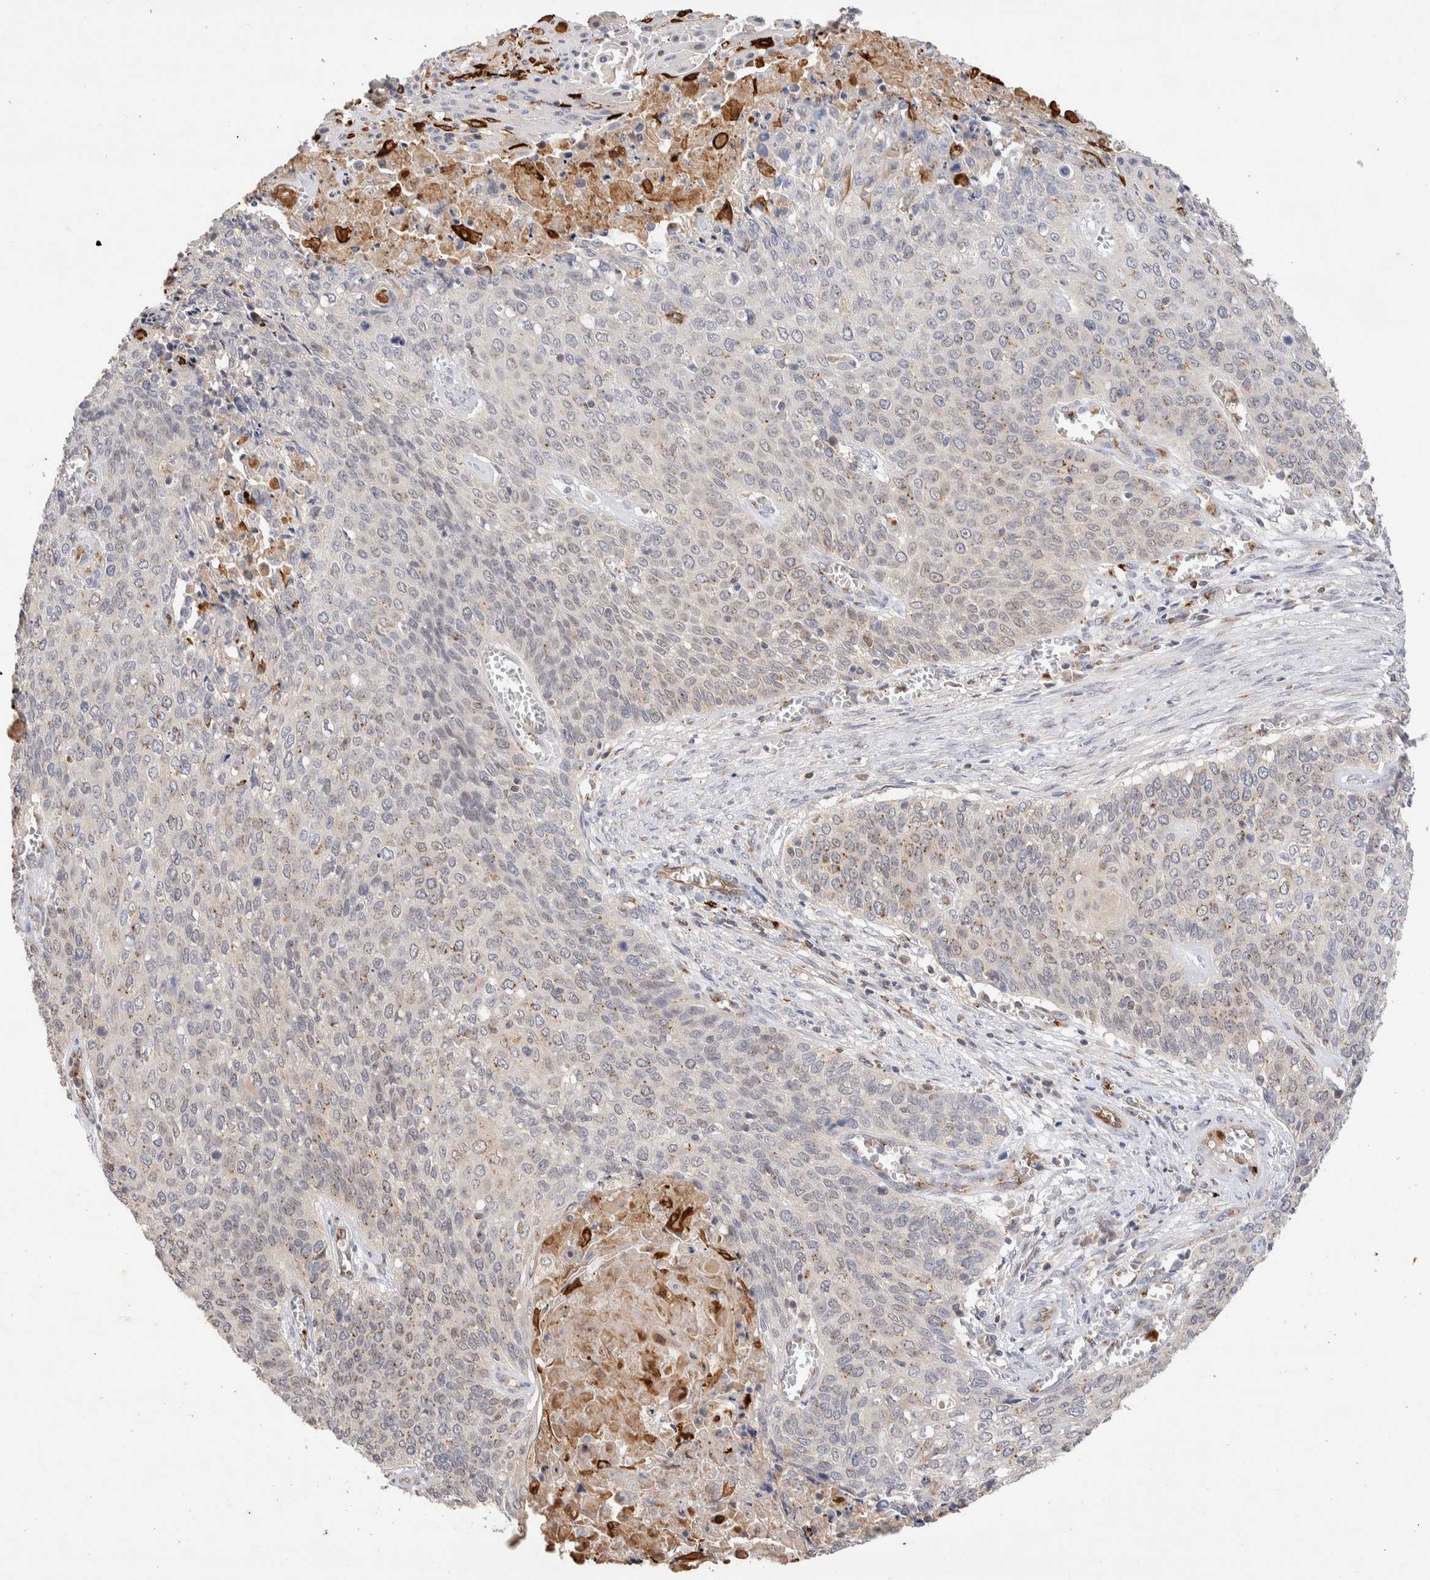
{"staining": {"intensity": "weak", "quantity": "<25%", "location": "cytoplasmic/membranous"}, "tissue": "cervical cancer", "cell_type": "Tumor cells", "image_type": "cancer", "snomed": [{"axis": "morphology", "description": "Squamous cell carcinoma, NOS"}, {"axis": "topography", "description": "Cervix"}], "caption": "A photomicrograph of human cervical cancer (squamous cell carcinoma) is negative for staining in tumor cells.", "gene": "NSMAF", "patient": {"sex": "female", "age": 39}}